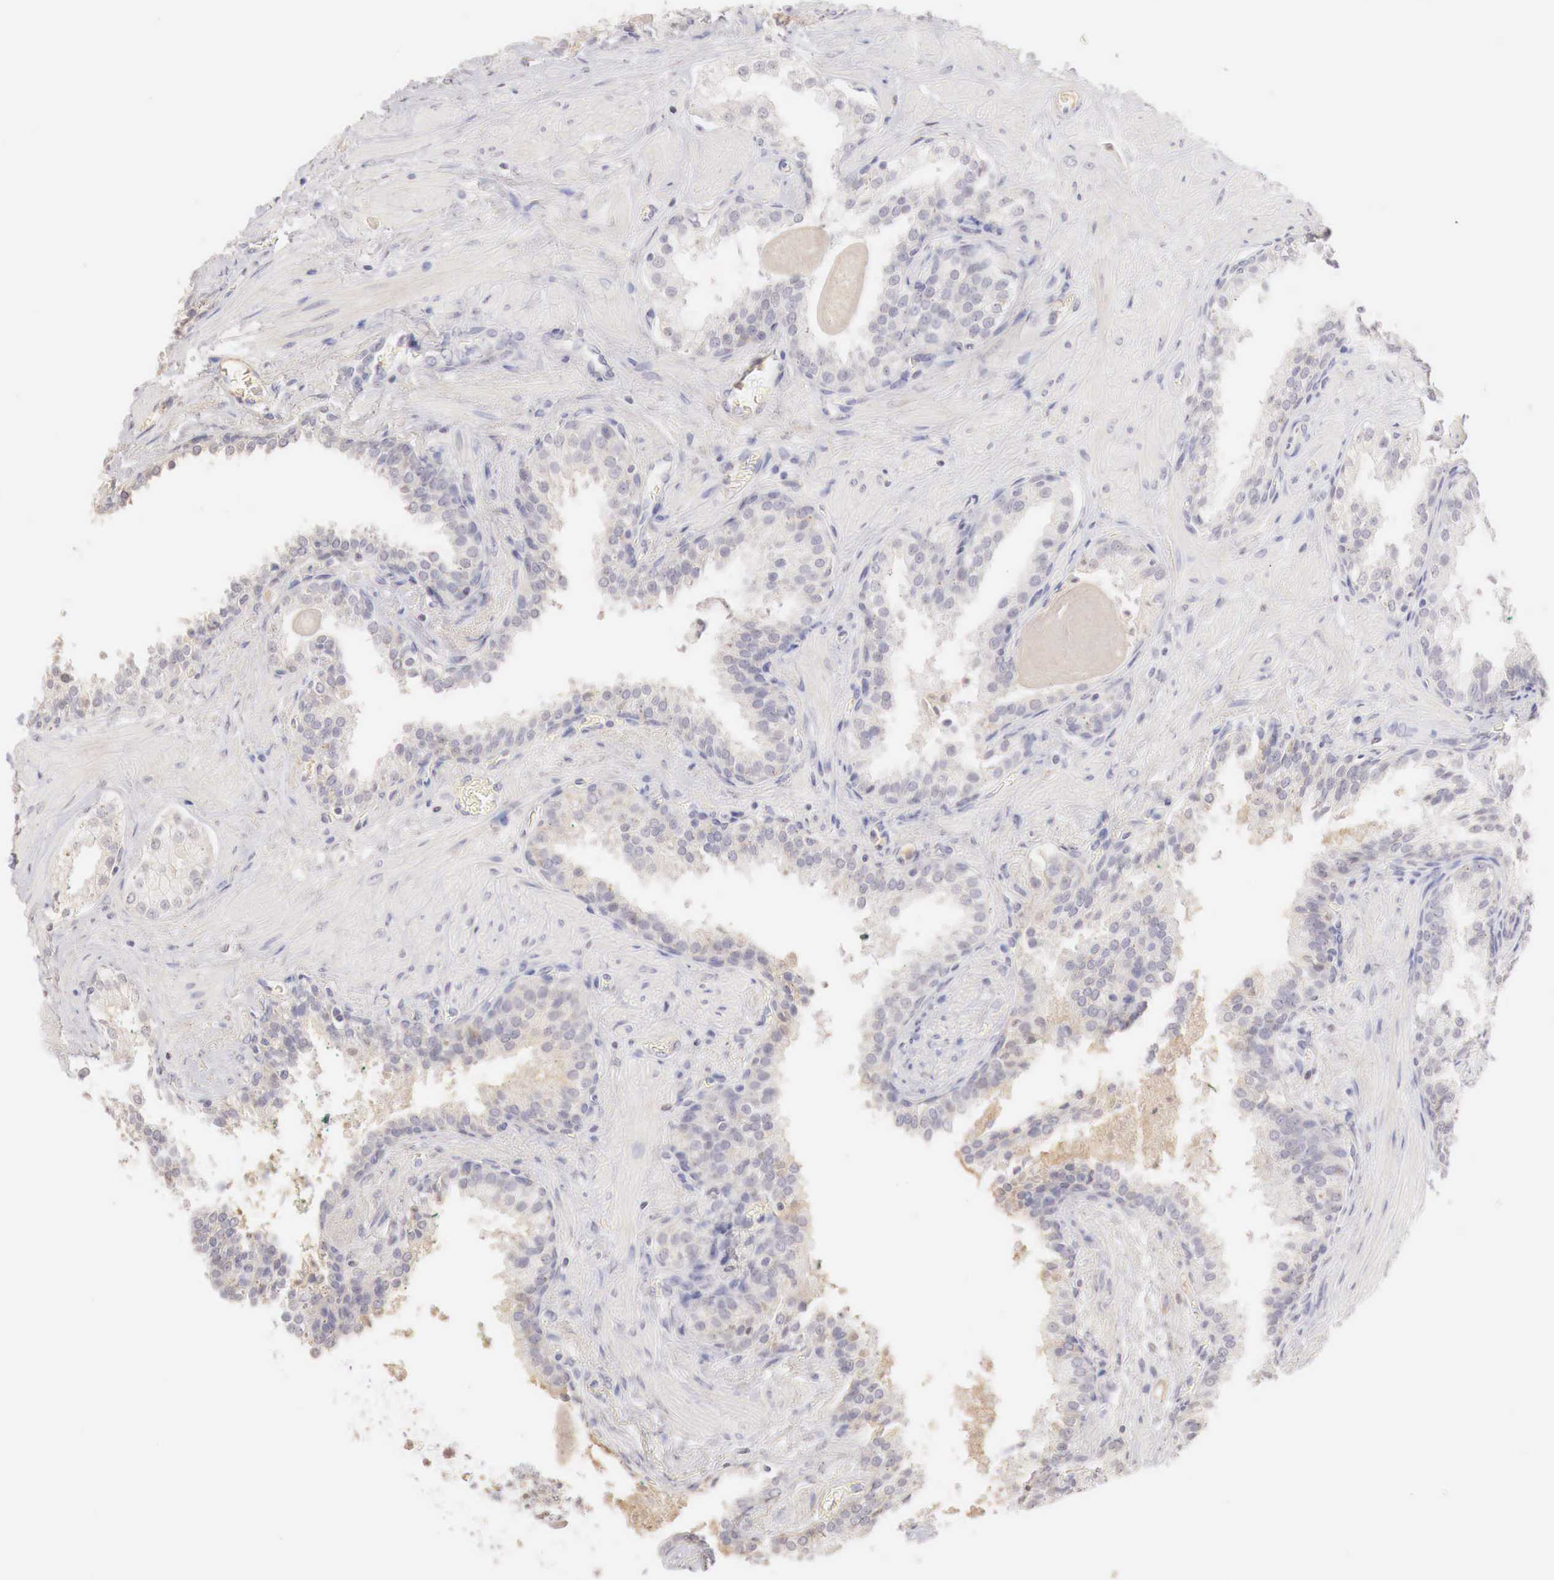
{"staining": {"intensity": "negative", "quantity": "none", "location": "none"}, "tissue": "prostate cancer", "cell_type": "Tumor cells", "image_type": "cancer", "snomed": [{"axis": "morphology", "description": "Adenocarcinoma, Medium grade"}, {"axis": "topography", "description": "Prostate"}], "caption": "Immunohistochemical staining of prostate adenocarcinoma (medium-grade) demonstrates no significant positivity in tumor cells. (DAB (3,3'-diaminobenzidine) immunohistochemistry (IHC) with hematoxylin counter stain).", "gene": "GATA1", "patient": {"sex": "male", "age": 70}}